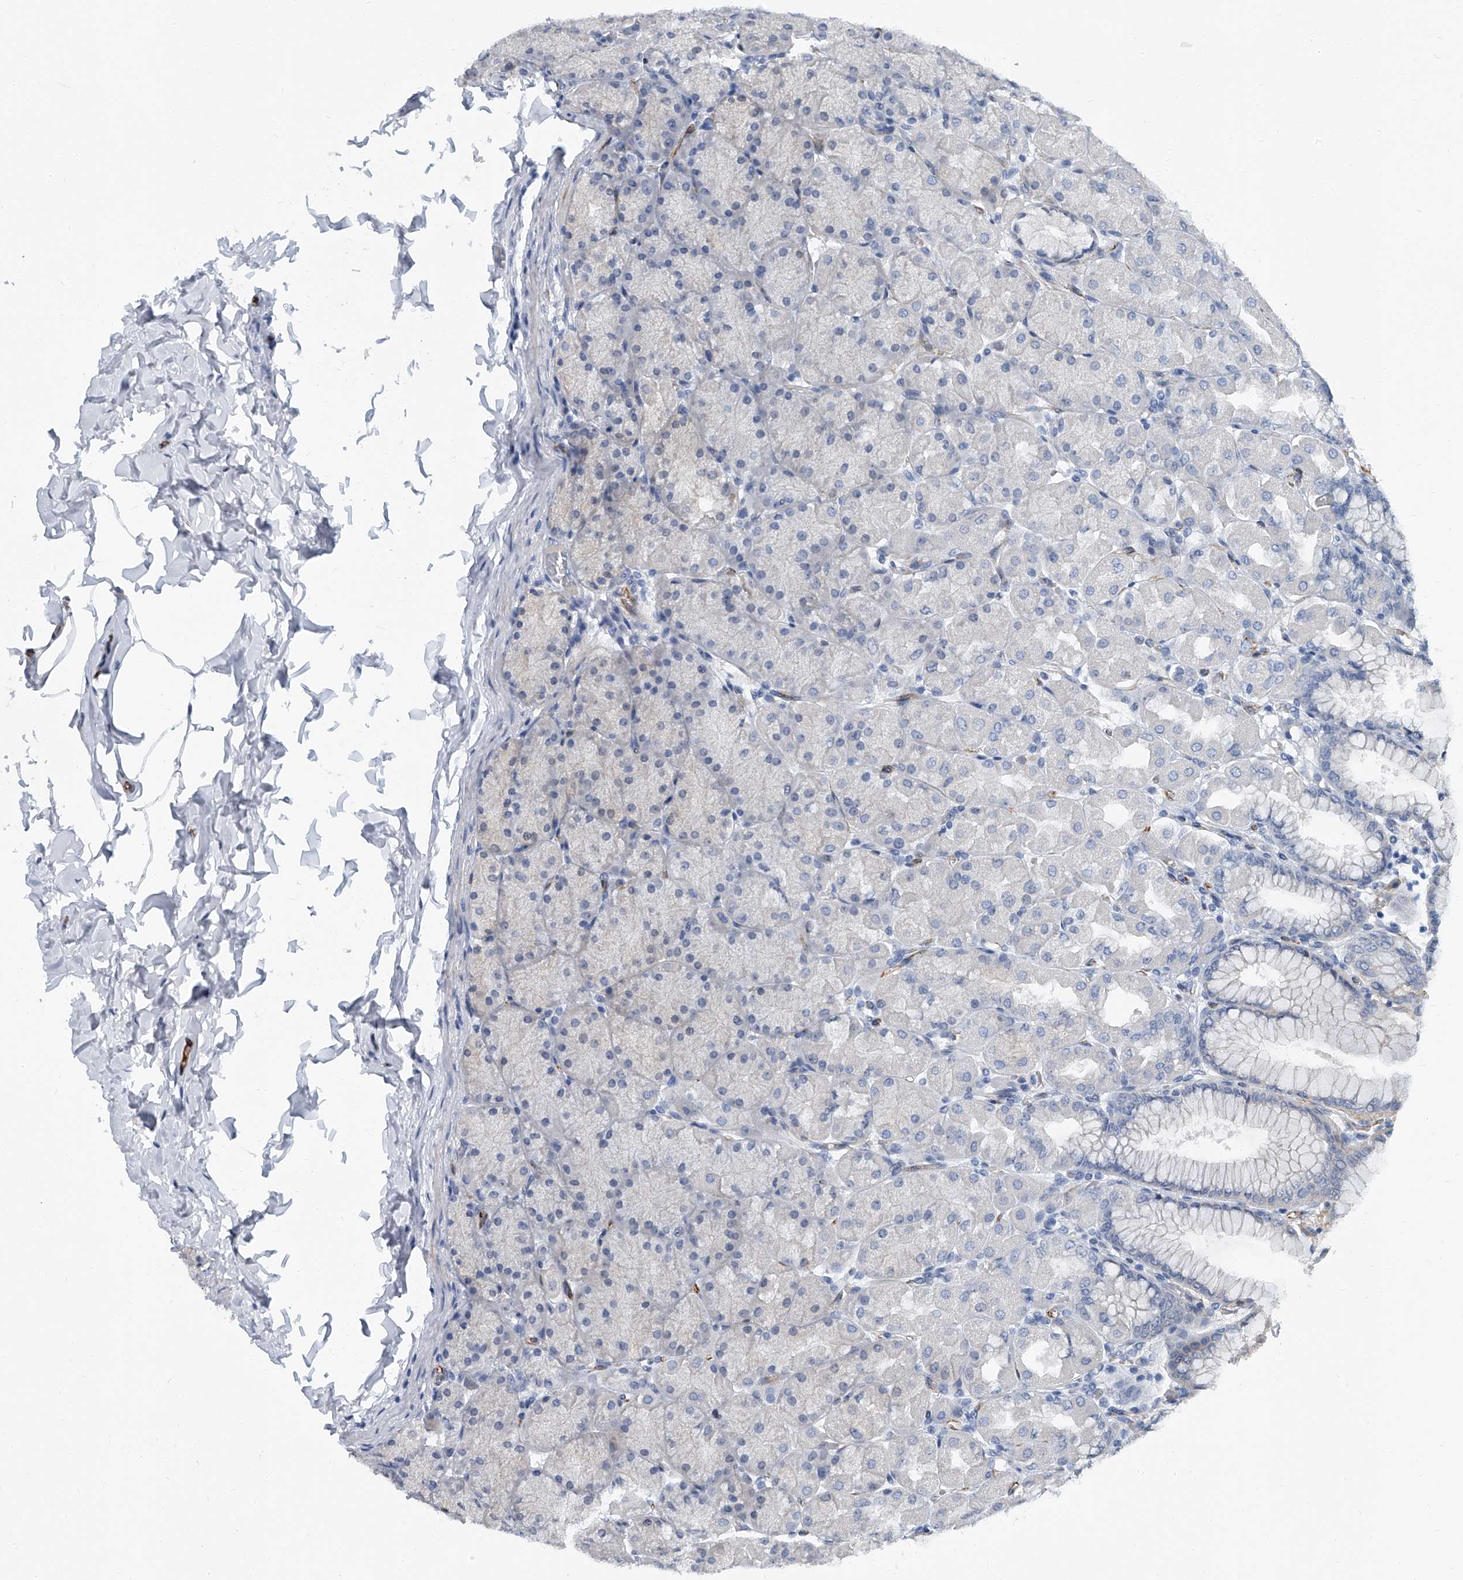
{"staining": {"intensity": "moderate", "quantity": "<25%", "location": "cytoplasmic/membranous"}, "tissue": "stomach", "cell_type": "Glandular cells", "image_type": "normal", "snomed": [{"axis": "morphology", "description": "Normal tissue, NOS"}, {"axis": "topography", "description": "Stomach, upper"}], "caption": "Stomach stained for a protein (brown) displays moderate cytoplasmic/membranous positive expression in approximately <25% of glandular cells.", "gene": "KIRREL1", "patient": {"sex": "female", "age": 56}}